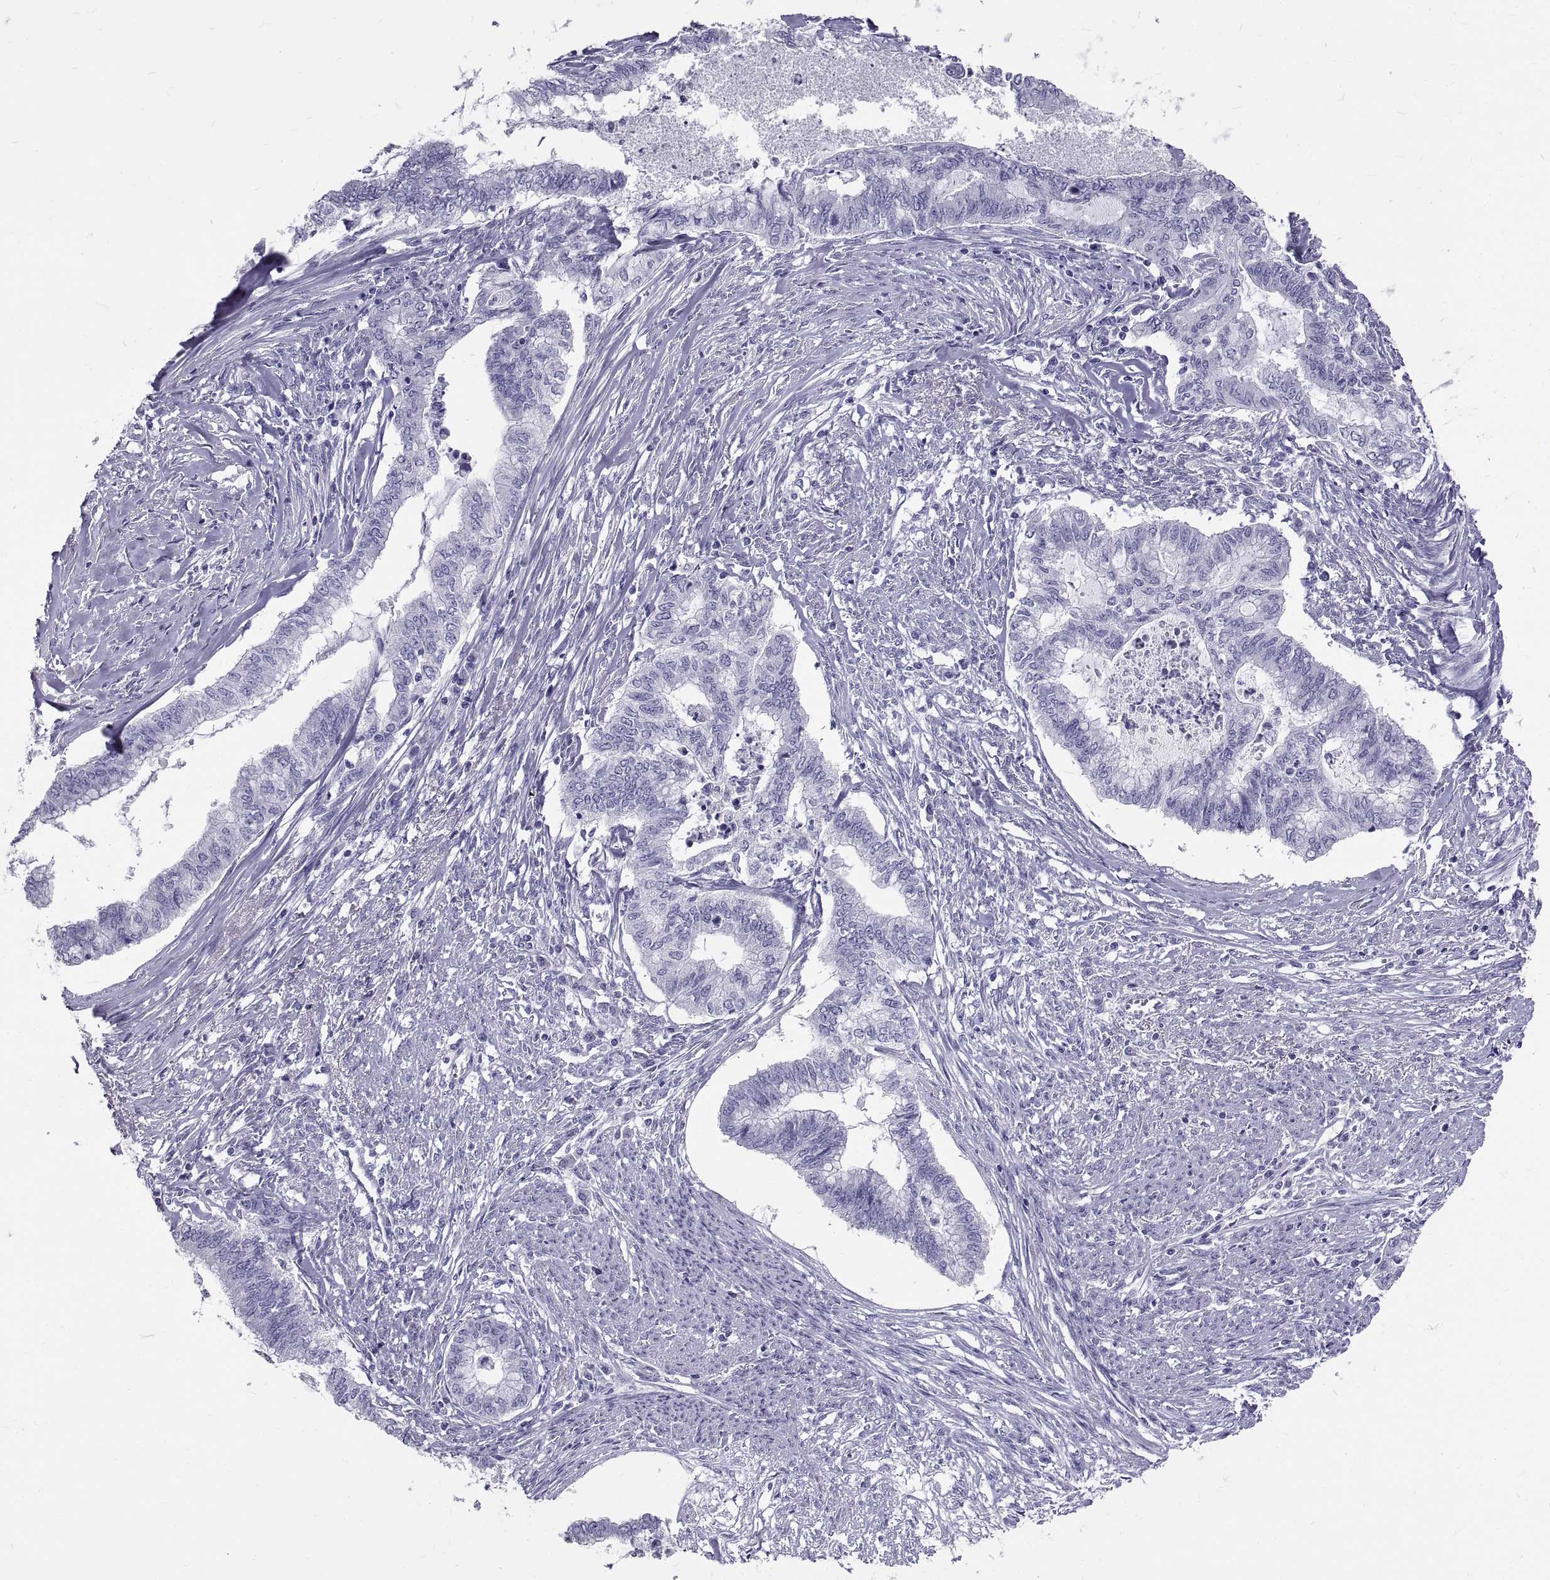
{"staining": {"intensity": "negative", "quantity": "none", "location": "none"}, "tissue": "endometrial cancer", "cell_type": "Tumor cells", "image_type": "cancer", "snomed": [{"axis": "morphology", "description": "Adenocarcinoma, NOS"}, {"axis": "topography", "description": "Endometrium"}], "caption": "Tumor cells are negative for brown protein staining in endometrial adenocarcinoma.", "gene": "GNG12", "patient": {"sex": "female", "age": 79}}